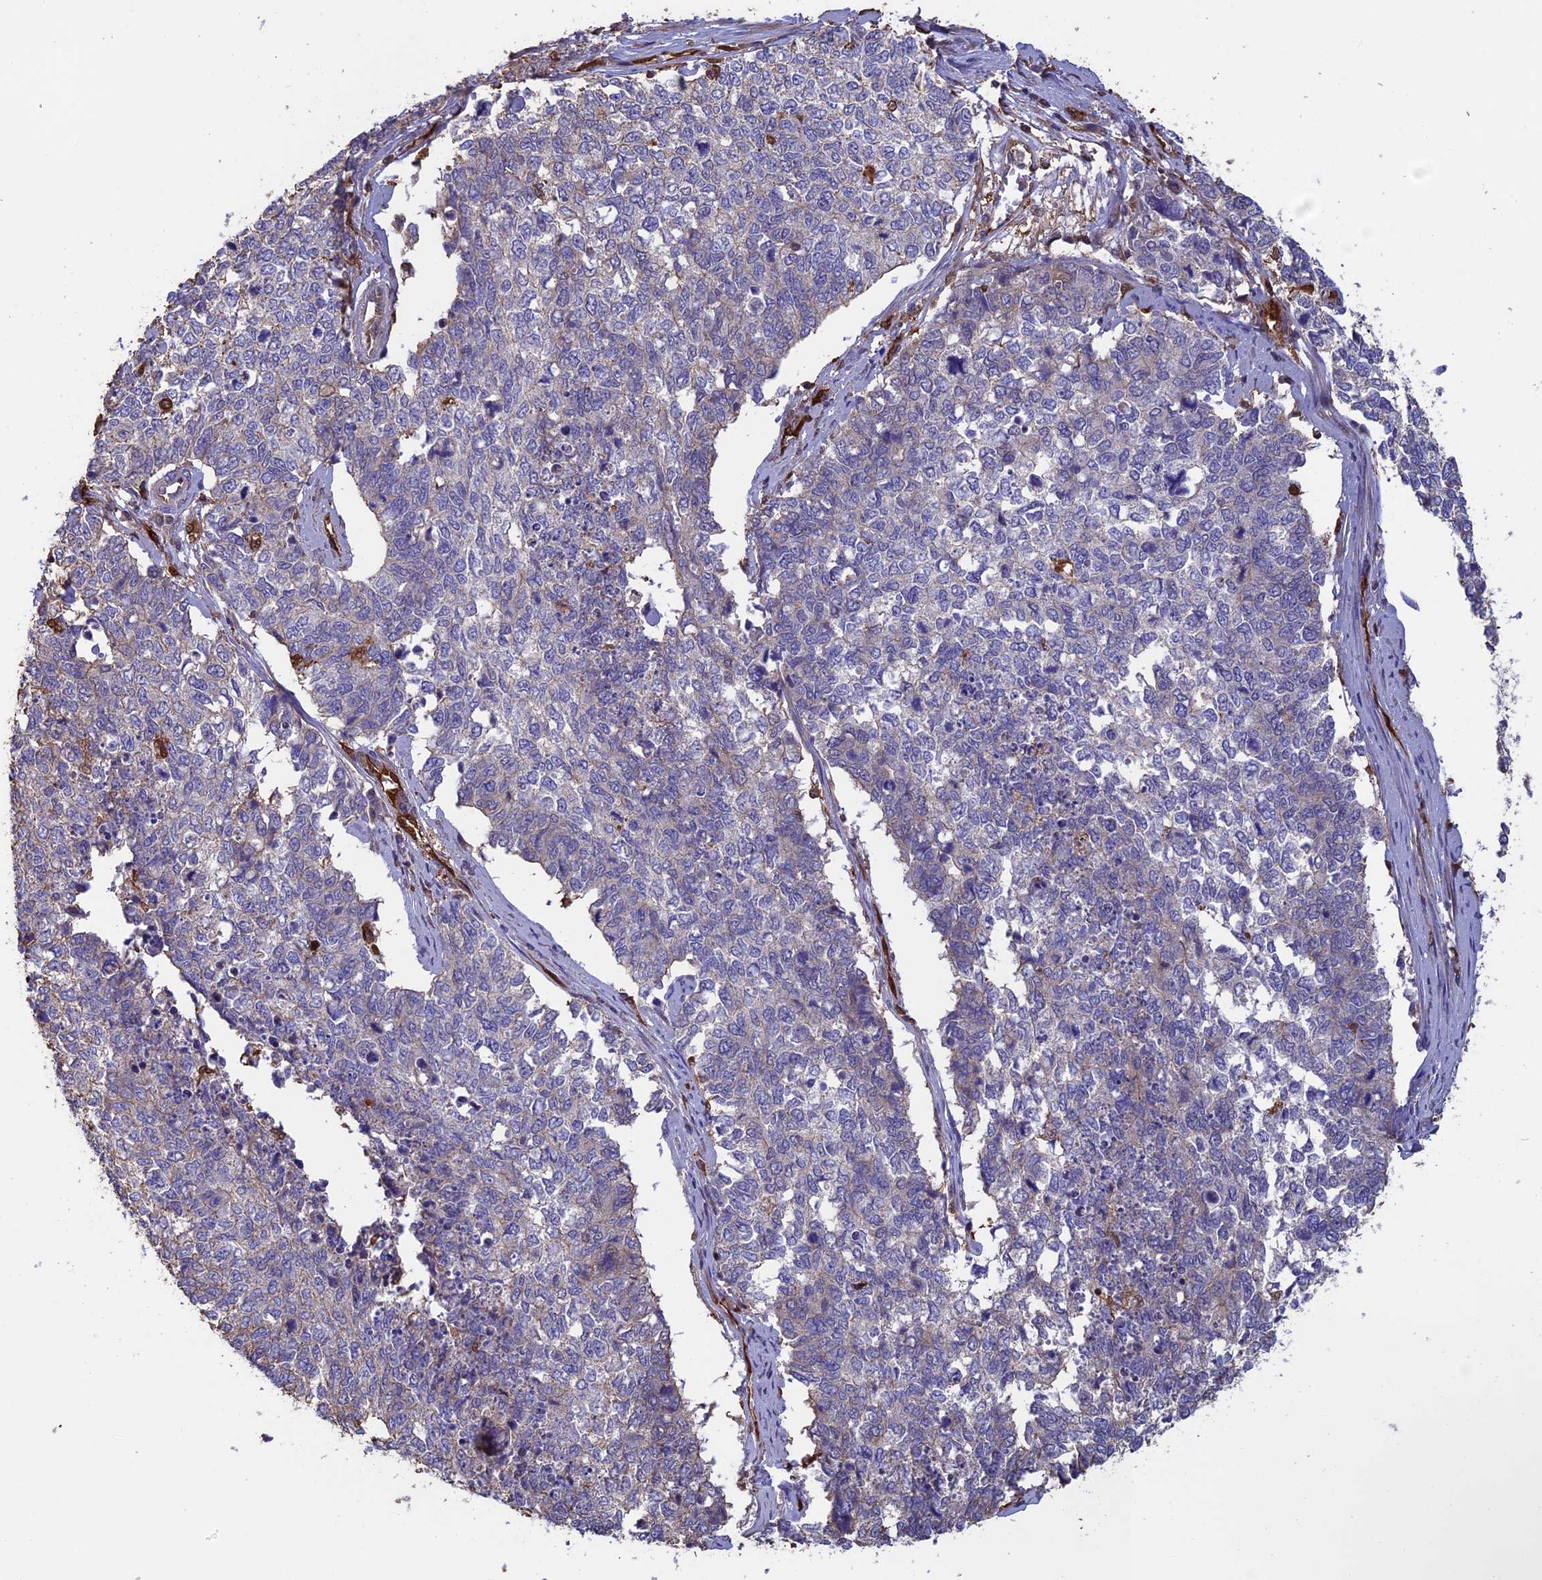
{"staining": {"intensity": "negative", "quantity": "none", "location": "none"}, "tissue": "cervical cancer", "cell_type": "Tumor cells", "image_type": "cancer", "snomed": [{"axis": "morphology", "description": "Squamous cell carcinoma, NOS"}, {"axis": "topography", "description": "Cervix"}], "caption": "An immunohistochemistry micrograph of cervical cancer (squamous cell carcinoma) is shown. There is no staining in tumor cells of cervical cancer (squamous cell carcinoma).", "gene": "ARHGAP18", "patient": {"sex": "female", "age": 63}}